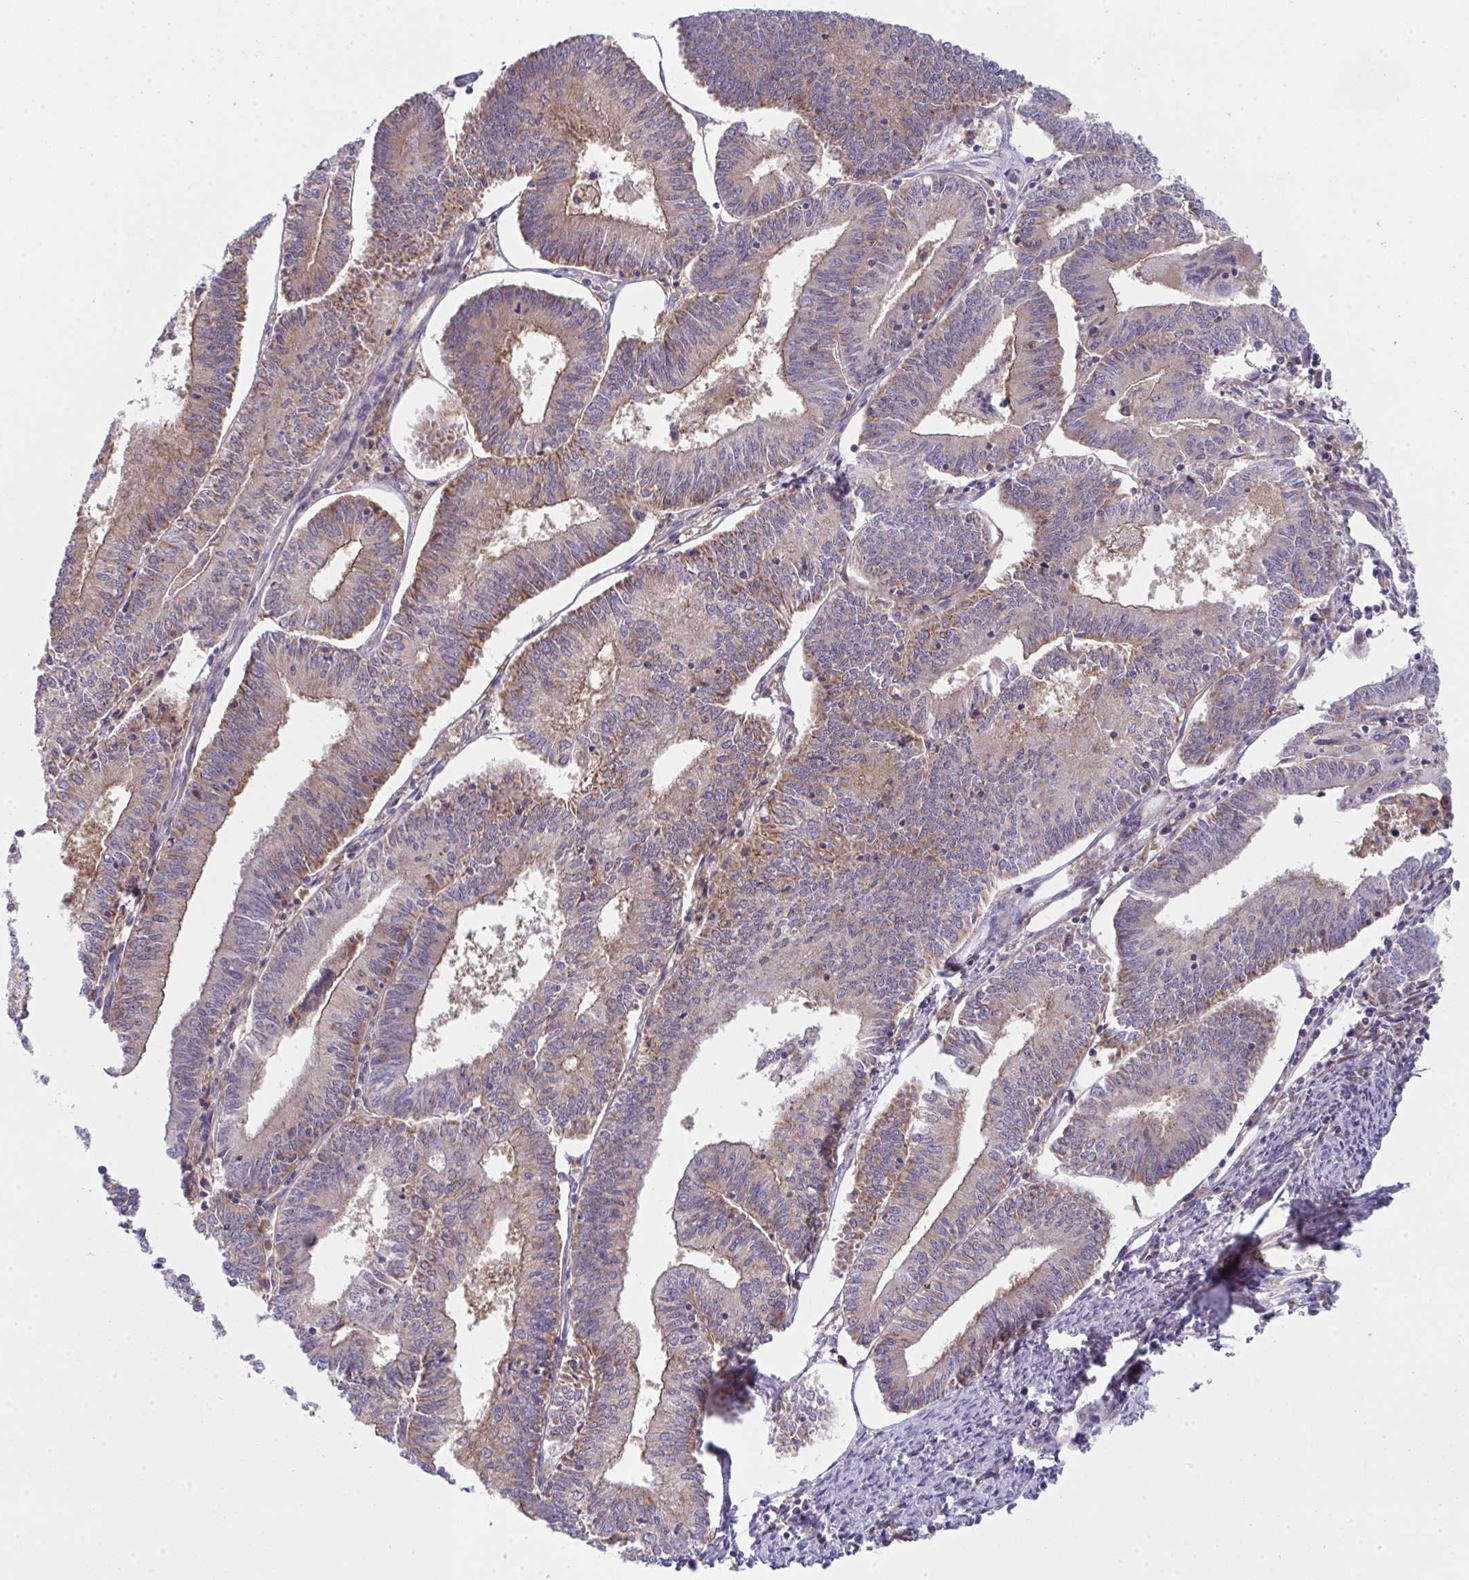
{"staining": {"intensity": "weak", "quantity": "25%-75%", "location": "cytoplasmic/membranous"}, "tissue": "endometrial cancer", "cell_type": "Tumor cells", "image_type": "cancer", "snomed": [{"axis": "morphology", "description": "Adenocarcinoma, NOS"}, {"axis": "topography", "description": "Endometrium"}], "caption": "Weak cytoplasmic/membranous expression is seen in about 25%-75% of tumor cells in endometrial cancer.", "gene": "ALDH16A1", "patient": {"sex": "female", "age": 61}}